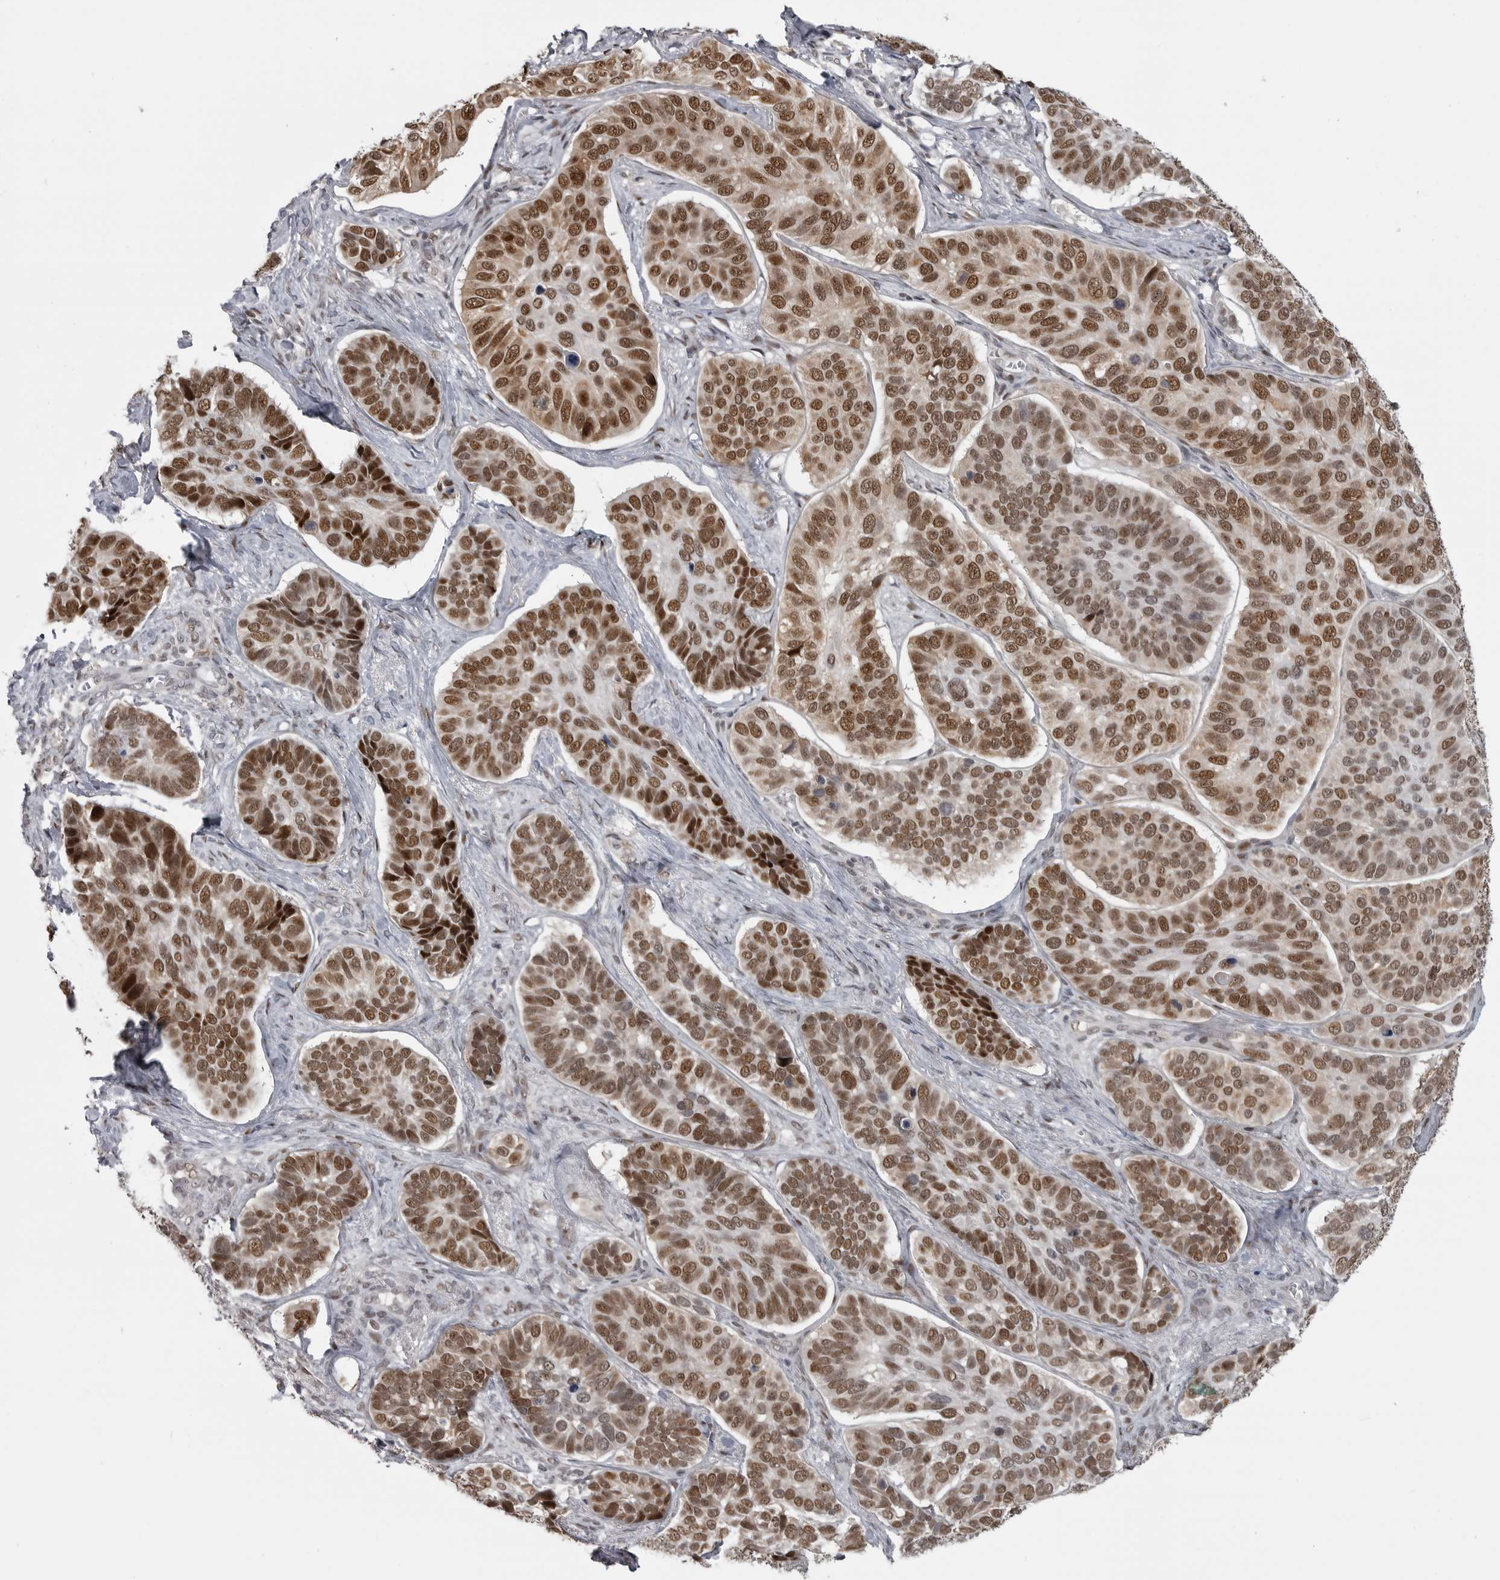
{"staining": {"intensity": "moderate", "quantity": ">75%", "location": "nuclear"}, "tissue": "skin cancer", "cell_type": "Tumor cells", "image_type": "cancer", "snomed": [{"axis": "morphology", "description": "Basal cell carcinoma"}, {"axis": "topography", "description": "Skin"}], "caption": "A brown stain labels moderate nuclear positivity of a protein in skin basal cell carcinoma tumor cells. (DAB (3,3'-diaminobenzidine) IHC with brightfield microscopy, high magnification).", "gene": "C8orf58", "patient": {"sex": "male", "age": 62}}